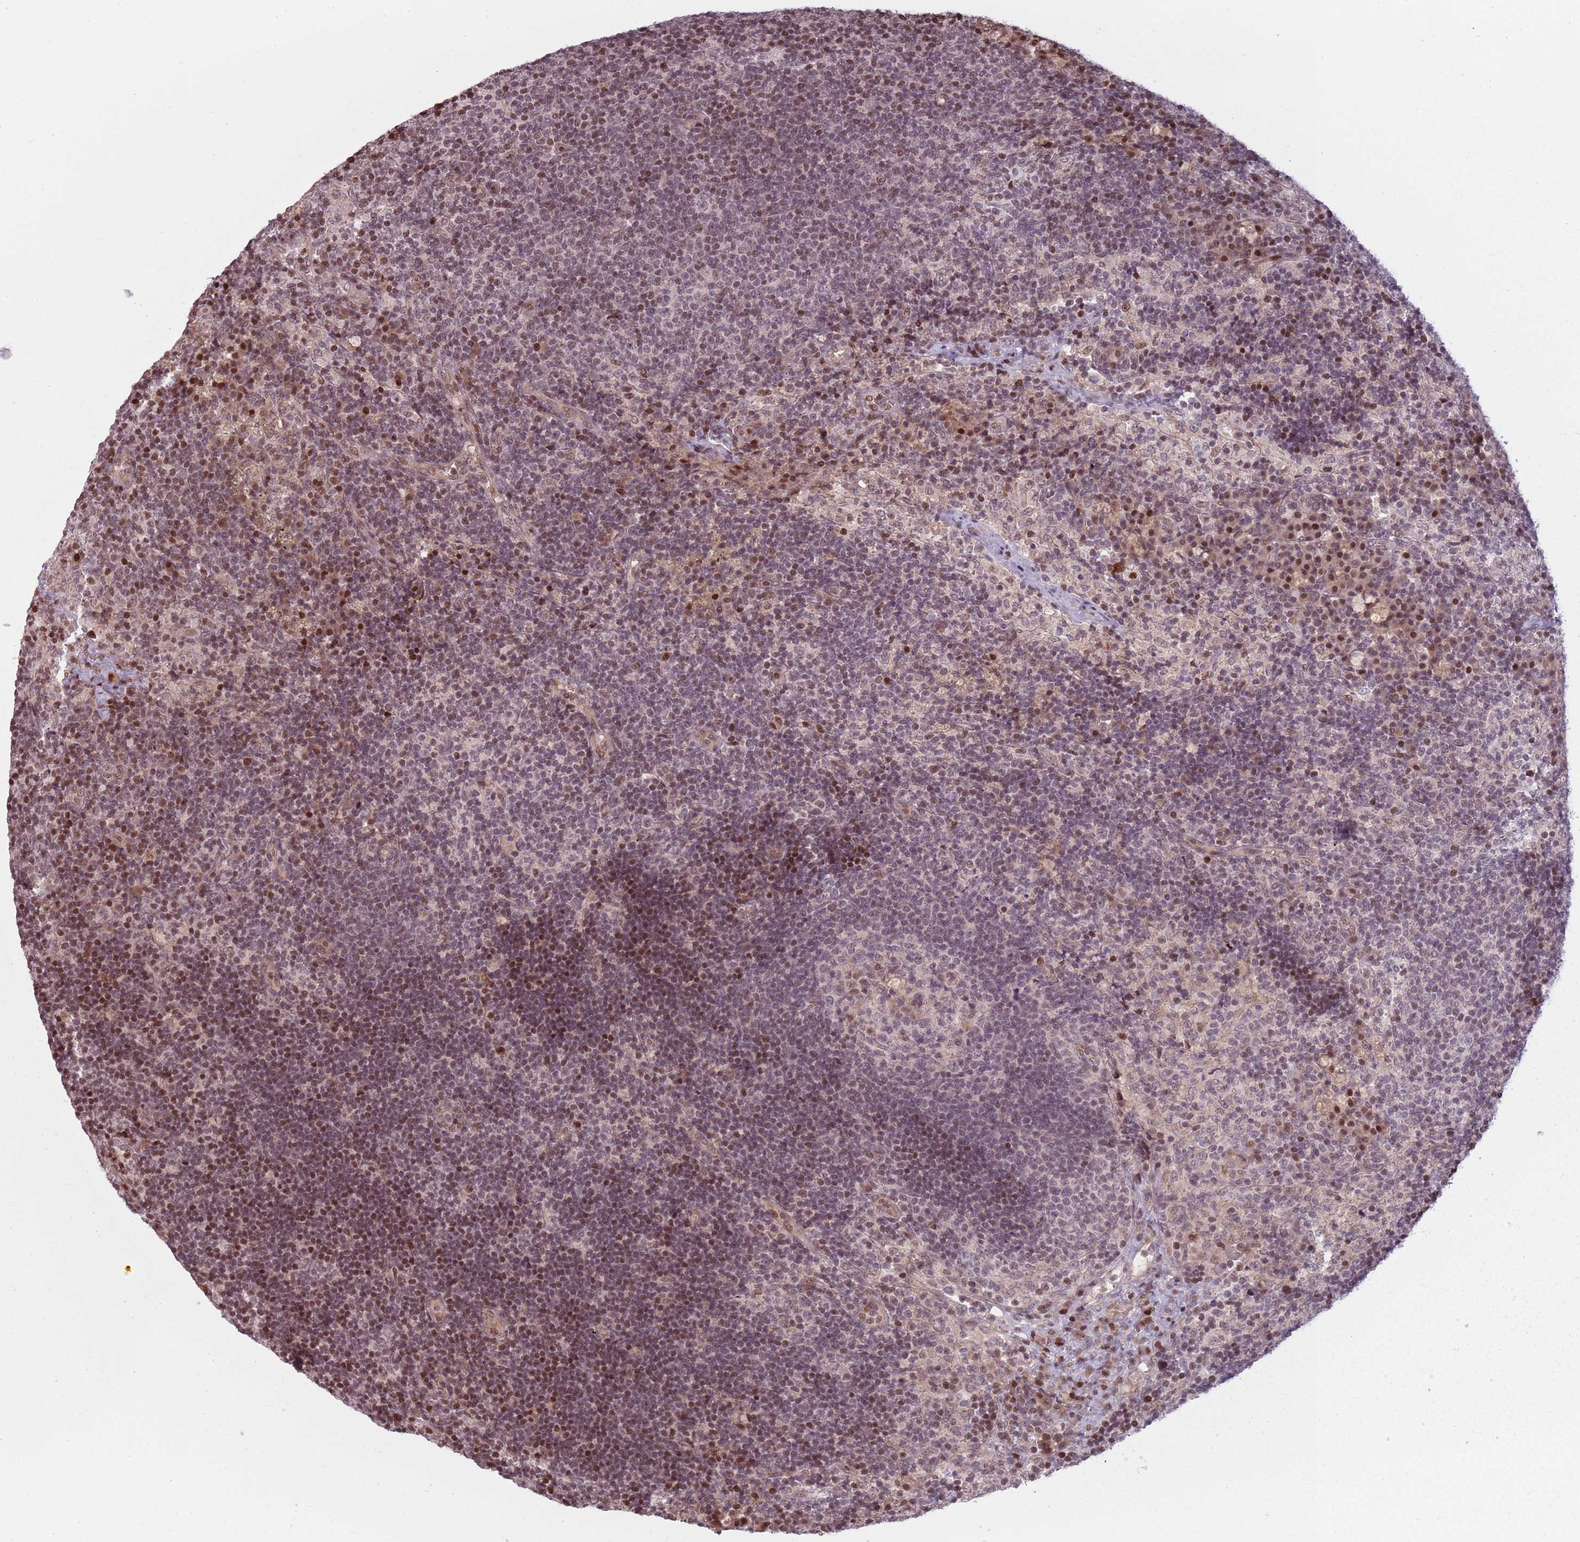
{"staining": {"intensity": "weak", "quantity": ">75%", "location": "nuclear"}, "tissue": "lymph node", "cell_type": "Germinal center cells", "image_type": "normal", "snomed": [{"axis": "morphology", "description": "Normal tissue, NOS"}, {"axis": "topography", "description": "Lymph node"}], "caption": "Weak nuclear protein positivity is seen in about >75% of germinal center cells in lymph node. (brown staining indicates protein expression, while blue staining denotes nuclei).", "gene": "ADGRG1", "patient": {"sex": "female", "age": 70}}